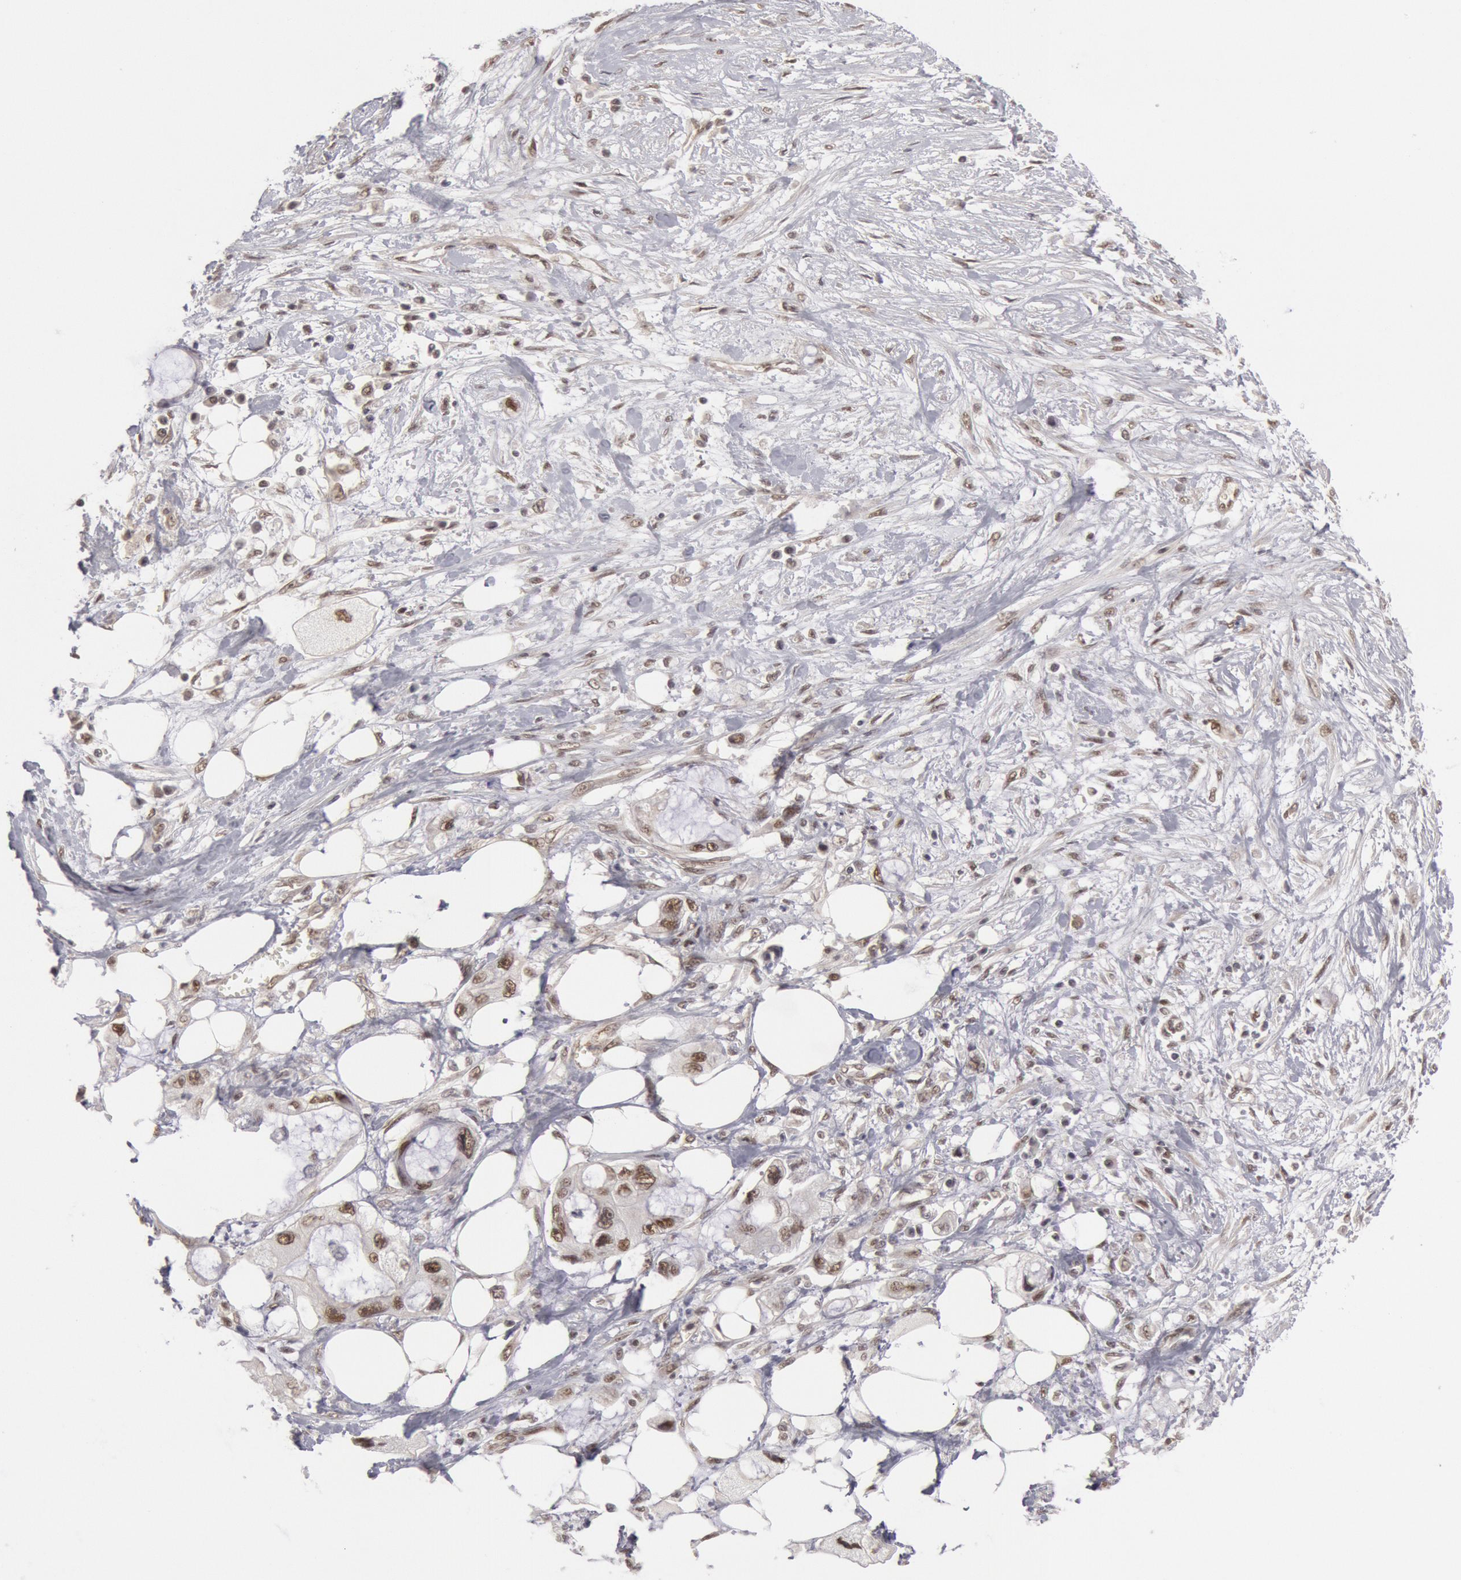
{"staining": {"intensity": "moderate", "quantity": "25%-75%", "location": "nuclear"}, "tissue": "pancreatic cancer", "cell_type": "Tumor cells", "image_type": "cancer", "snomed": [{"axis": "morphology", "description": "Adenocarcinoma, NOS"}, {"axis": "topography", "description": "Pancreas"}, {"axis": "topography", "description": "Stomach, upper"}], "caption": "Human pancreatic adenocarcinoma stained with a brown dye reveals moderate nuclear positive positivity in approximately 25%-75% of tumor cells.", "gene": "PPP4R3B", "patient": {"sex": "male", "age": 77}}